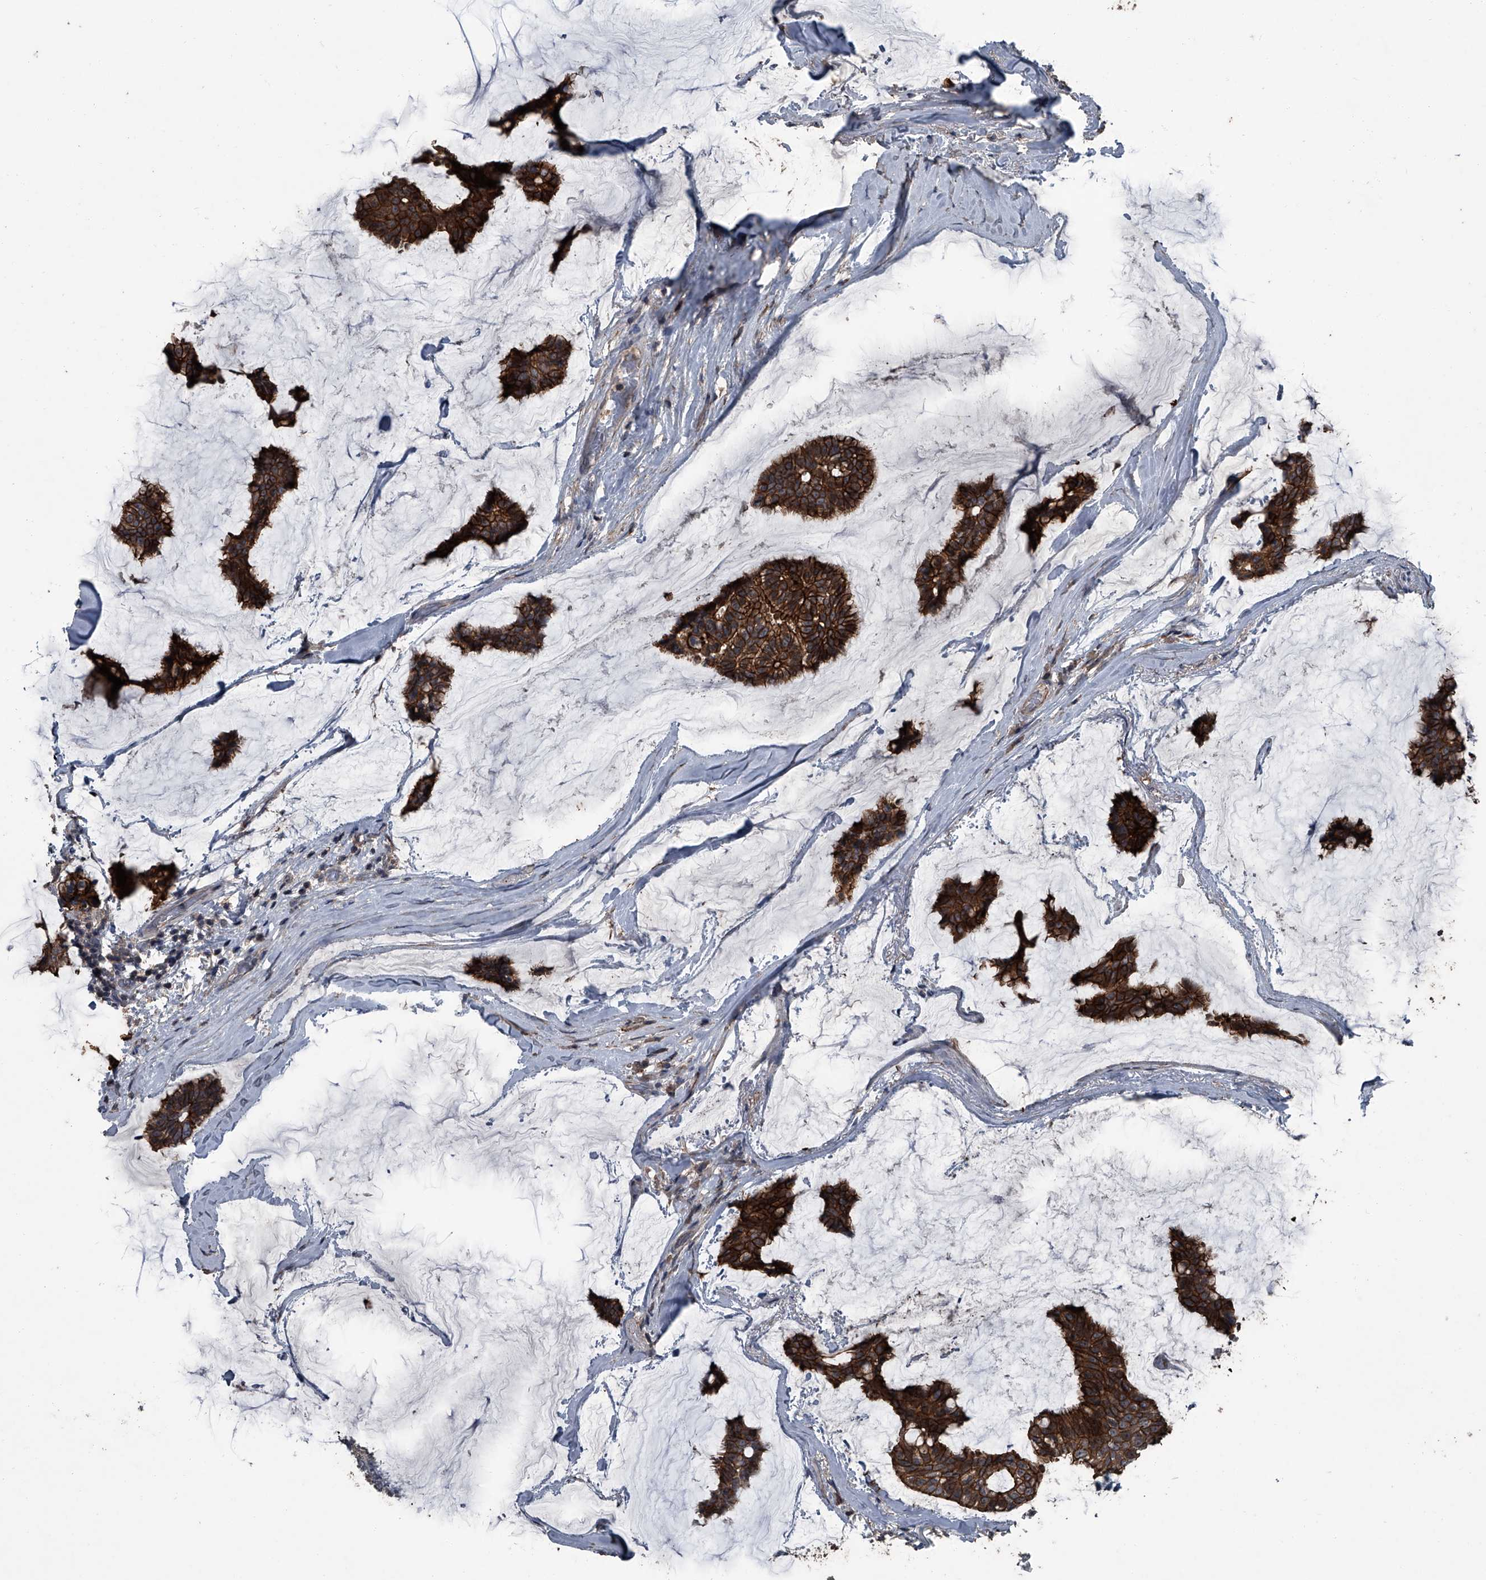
{"staining": {"intensity": "strong", "quantity": ">75%", "location": "cytoplasmic/membranous"}, "tissue": "breast cancer", "cell_type": "Tumor cells", "image_type": "cancer", "snomed": [{"axis": "morphology", "description": "Duct carcinoma"}, {"axis": "topography", "description": "Breast"}], "caption": "Brown immunohistochemical staining in human breast cancer displays strong cytoplasmic/membranous staining in about >75% of tumor cells. (DAB (3,3'-diaminobenzidine) IHC, brown staining for protein, blue staining for nuclei).", "gene": "OARD1", "patient": {"sex": "female", "age": 93}}